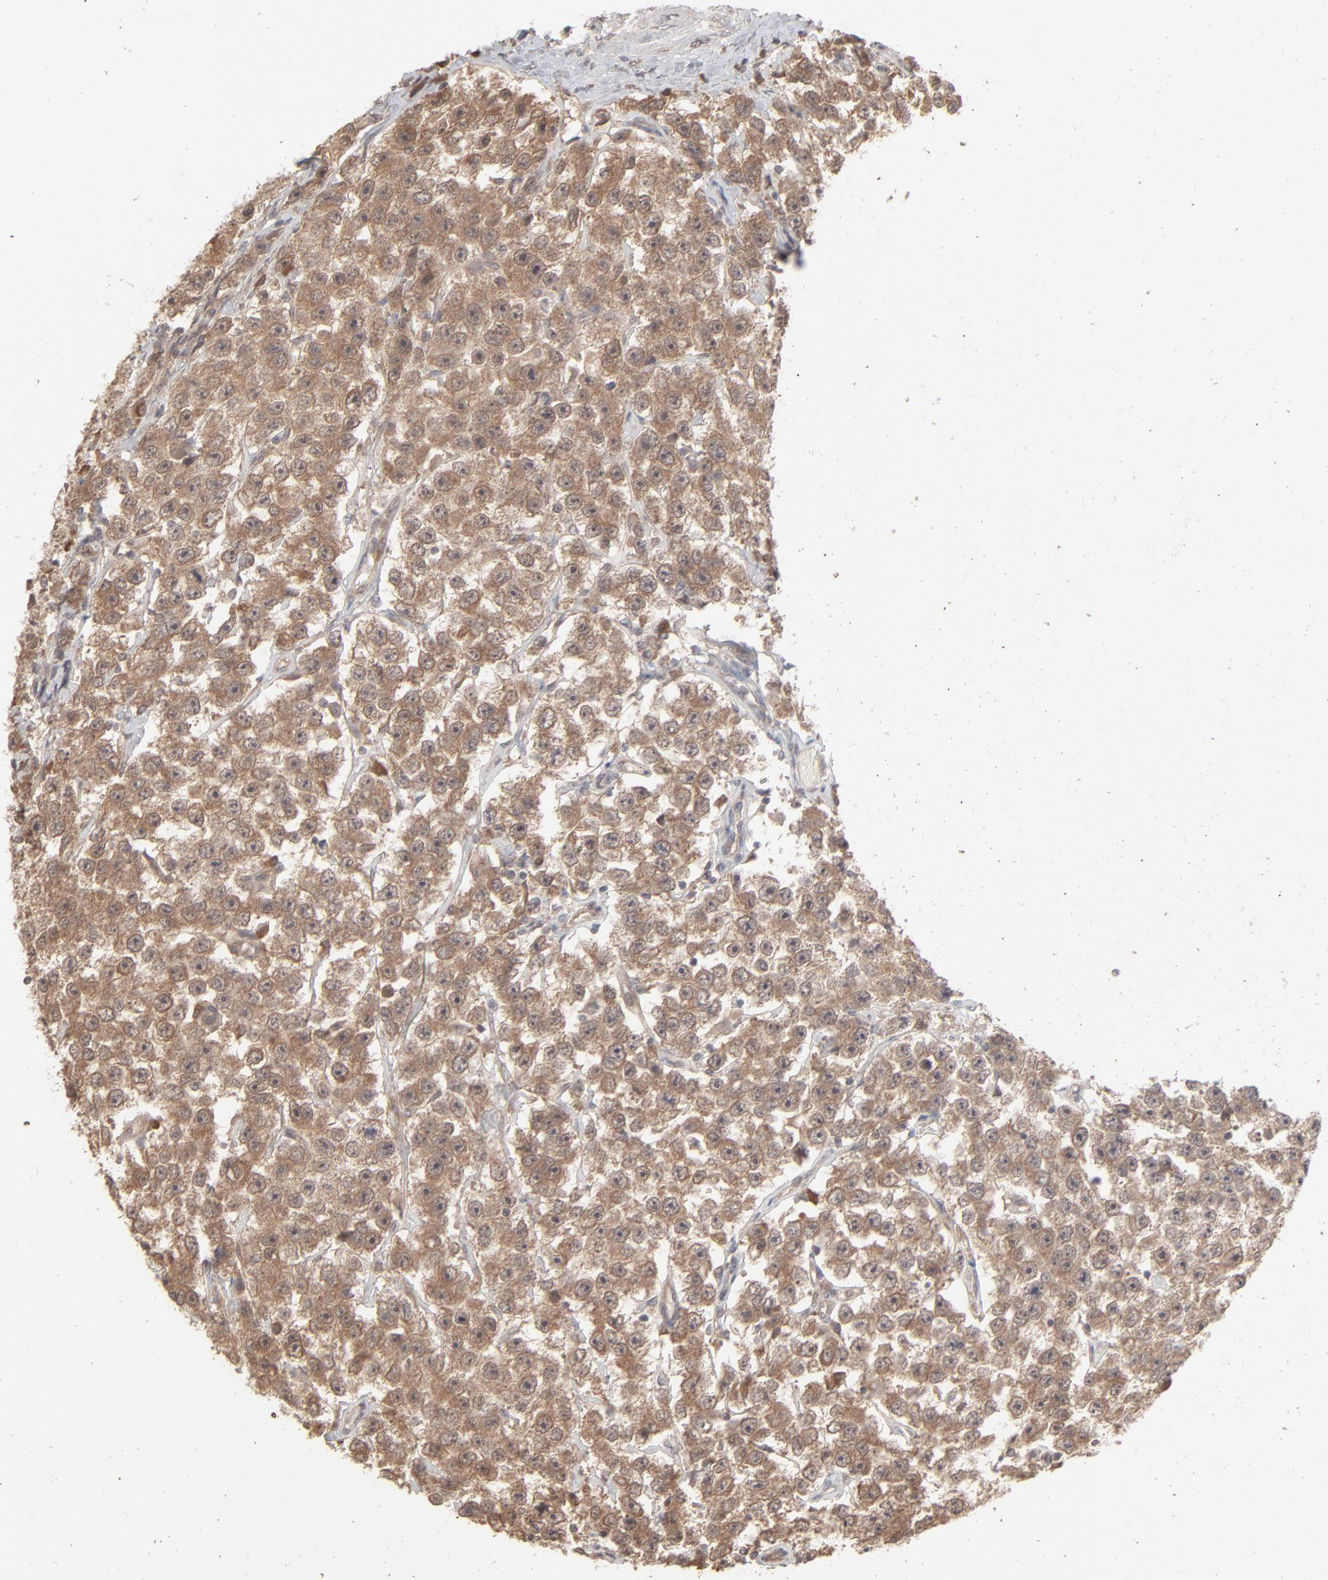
{"staining": {"intensity": "moderate", "quantity": ">75%", "location": "cytoplasmic/membranous"}, "tissue": "testis cancer", "cell_type": "Tumor cells", "image_type": "cancer", "snomed": [{"axis": "morphology", "description": "Seminoma, NOS"}, {"axis": "topography", "description": "Testis"}], "caption": "This image demonstrates testis seminoma stained with immunohistochemistry to label a protein in brown. The cytoplasmic/membranous of tumor cells show moderate positivity for the protein. Nuclei are counter-stained blue.", "gene": "SCFD1", "patient": {"sex": "male", "age": 52}}